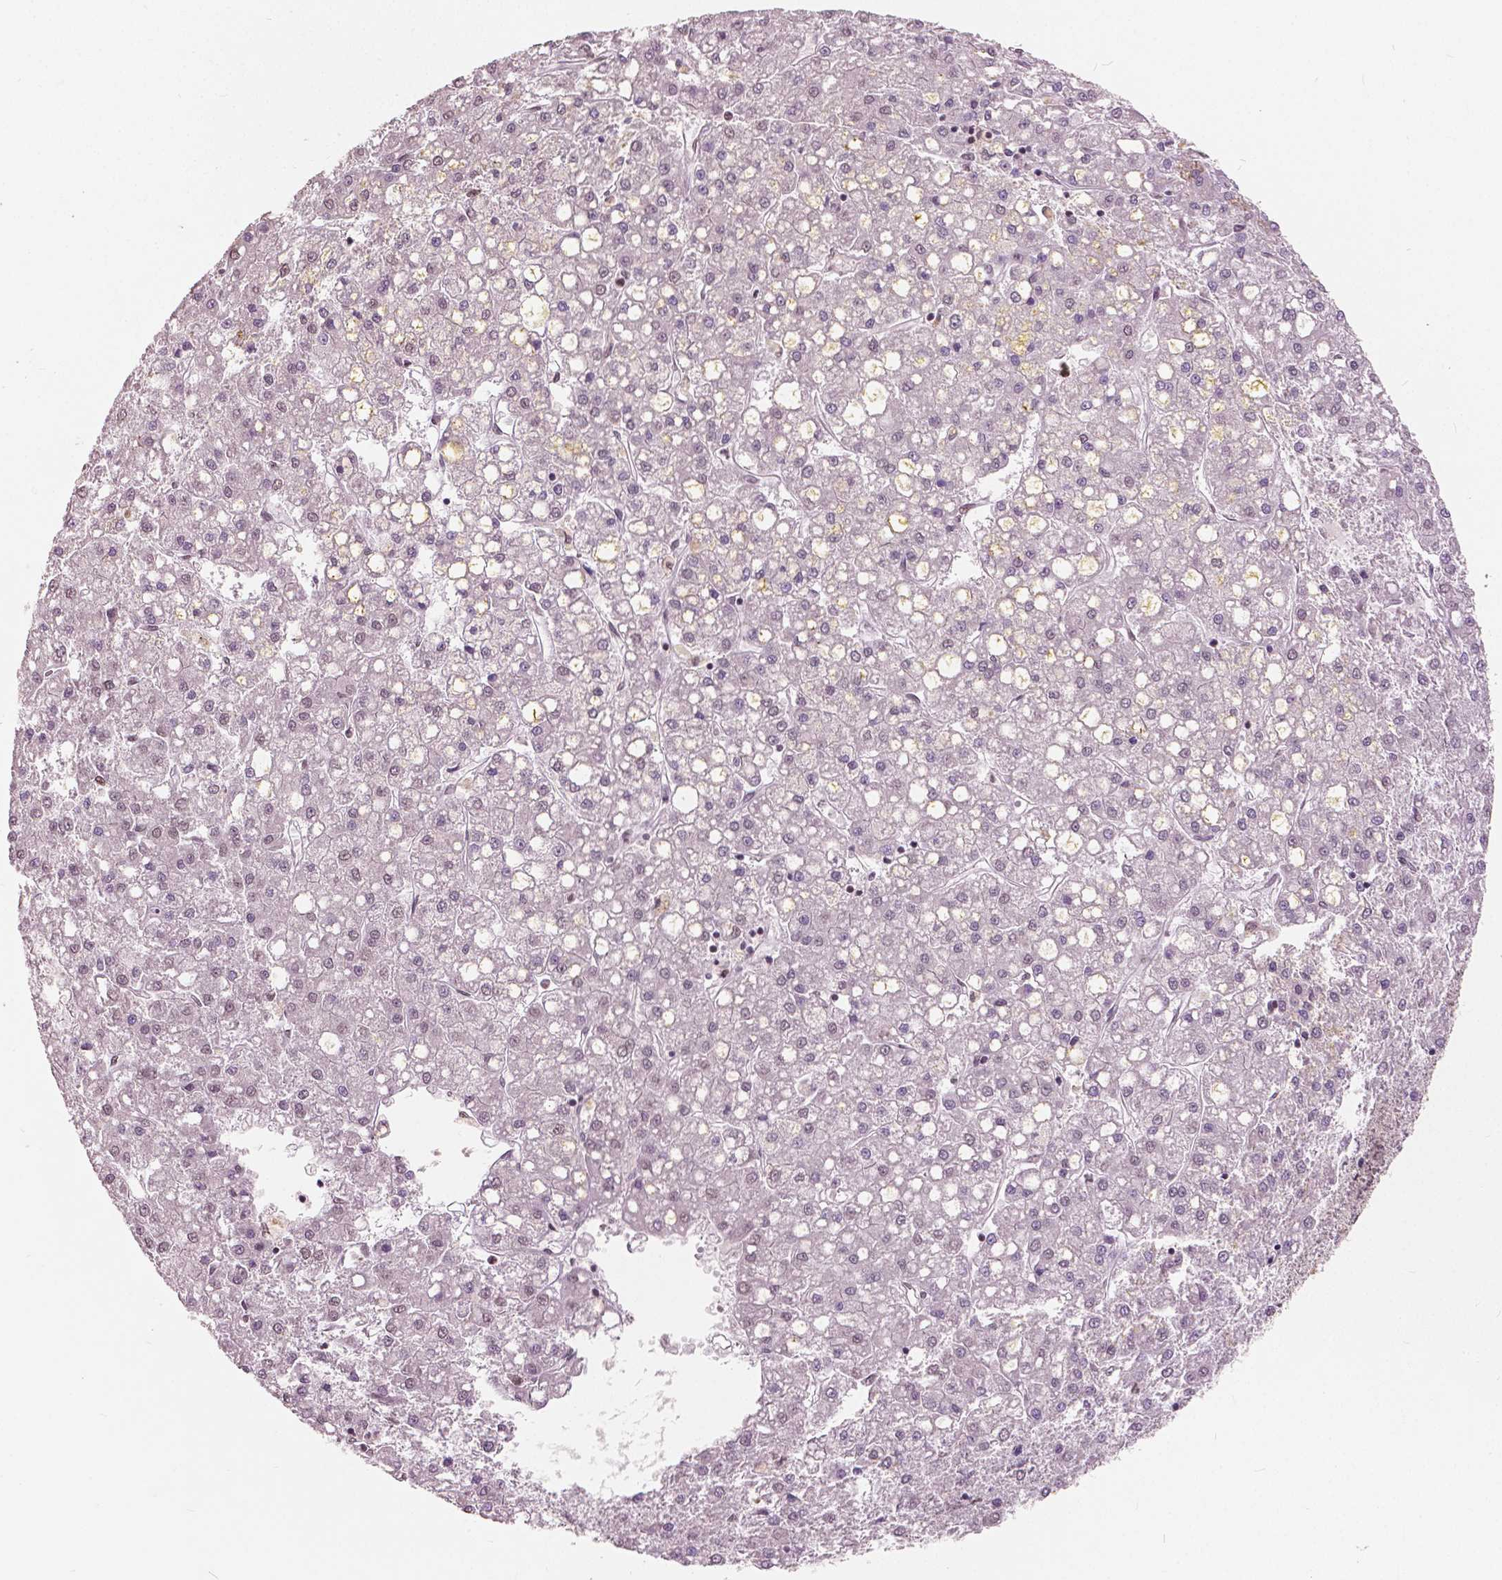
{"staining": {"intensity": "weak", "quantity": "<25%", "location": "nuclear"}, "tissue": "liver cancer", "cell_type": "Tumor cells", "image_type": "cancer", "snomed": [{"axis": "morphology", "description": "Carcinoma, Hepatocellular, NOS"}, {"axis": "topography", "description": "Liver"}], "caption": "Immunohistochemistry (IHC) photomicrograph of liver cancer (hepatocellular carcinoma) stained for a protein (brown), which exhibits no staining in tumor cells.", "gene": "HOXA10", "patient": {"sex": "male", "age": 67}}